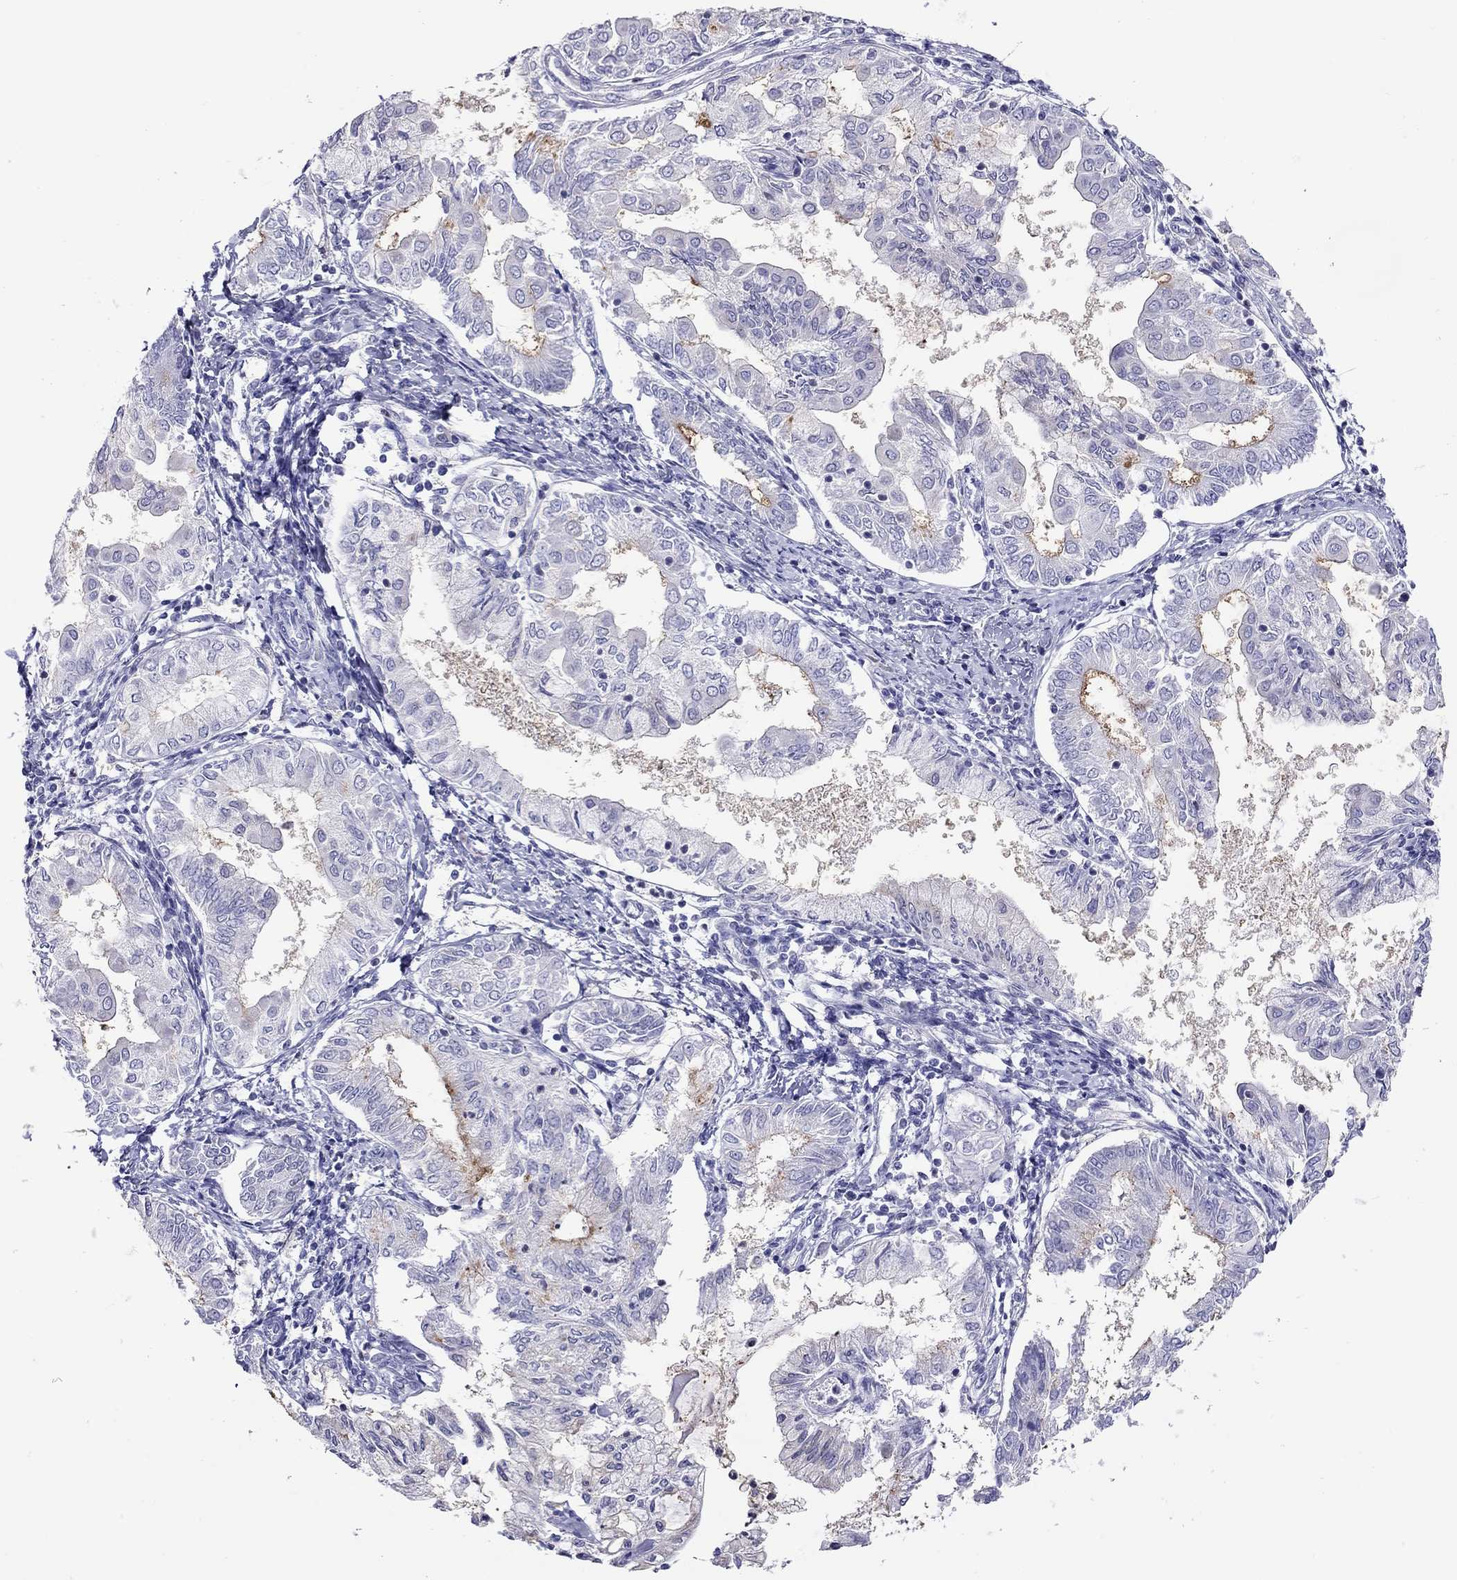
{"staining": {"intensity": "moderate", "quantity": "<25%", "location": "cytoplasmic/membranous"}, "tissue": "endometrial cancer", "cell_type": "Tumor cells", "image_type": "cancer", "snomed": [{"axis": "morphology", "description": "Adenocarcinoma, NOS"}, {"axis": "topography", "description": "Endometrium"}], "caption": "Protein expression analysis of human endometrial cancer (adenocarcinoma) reveals moderate cytoplasmic/membranous positivity in approximately <25% of tumor cells.", "gene": "SLC46A2", "patient": {"sex": "female", "age": 68}}